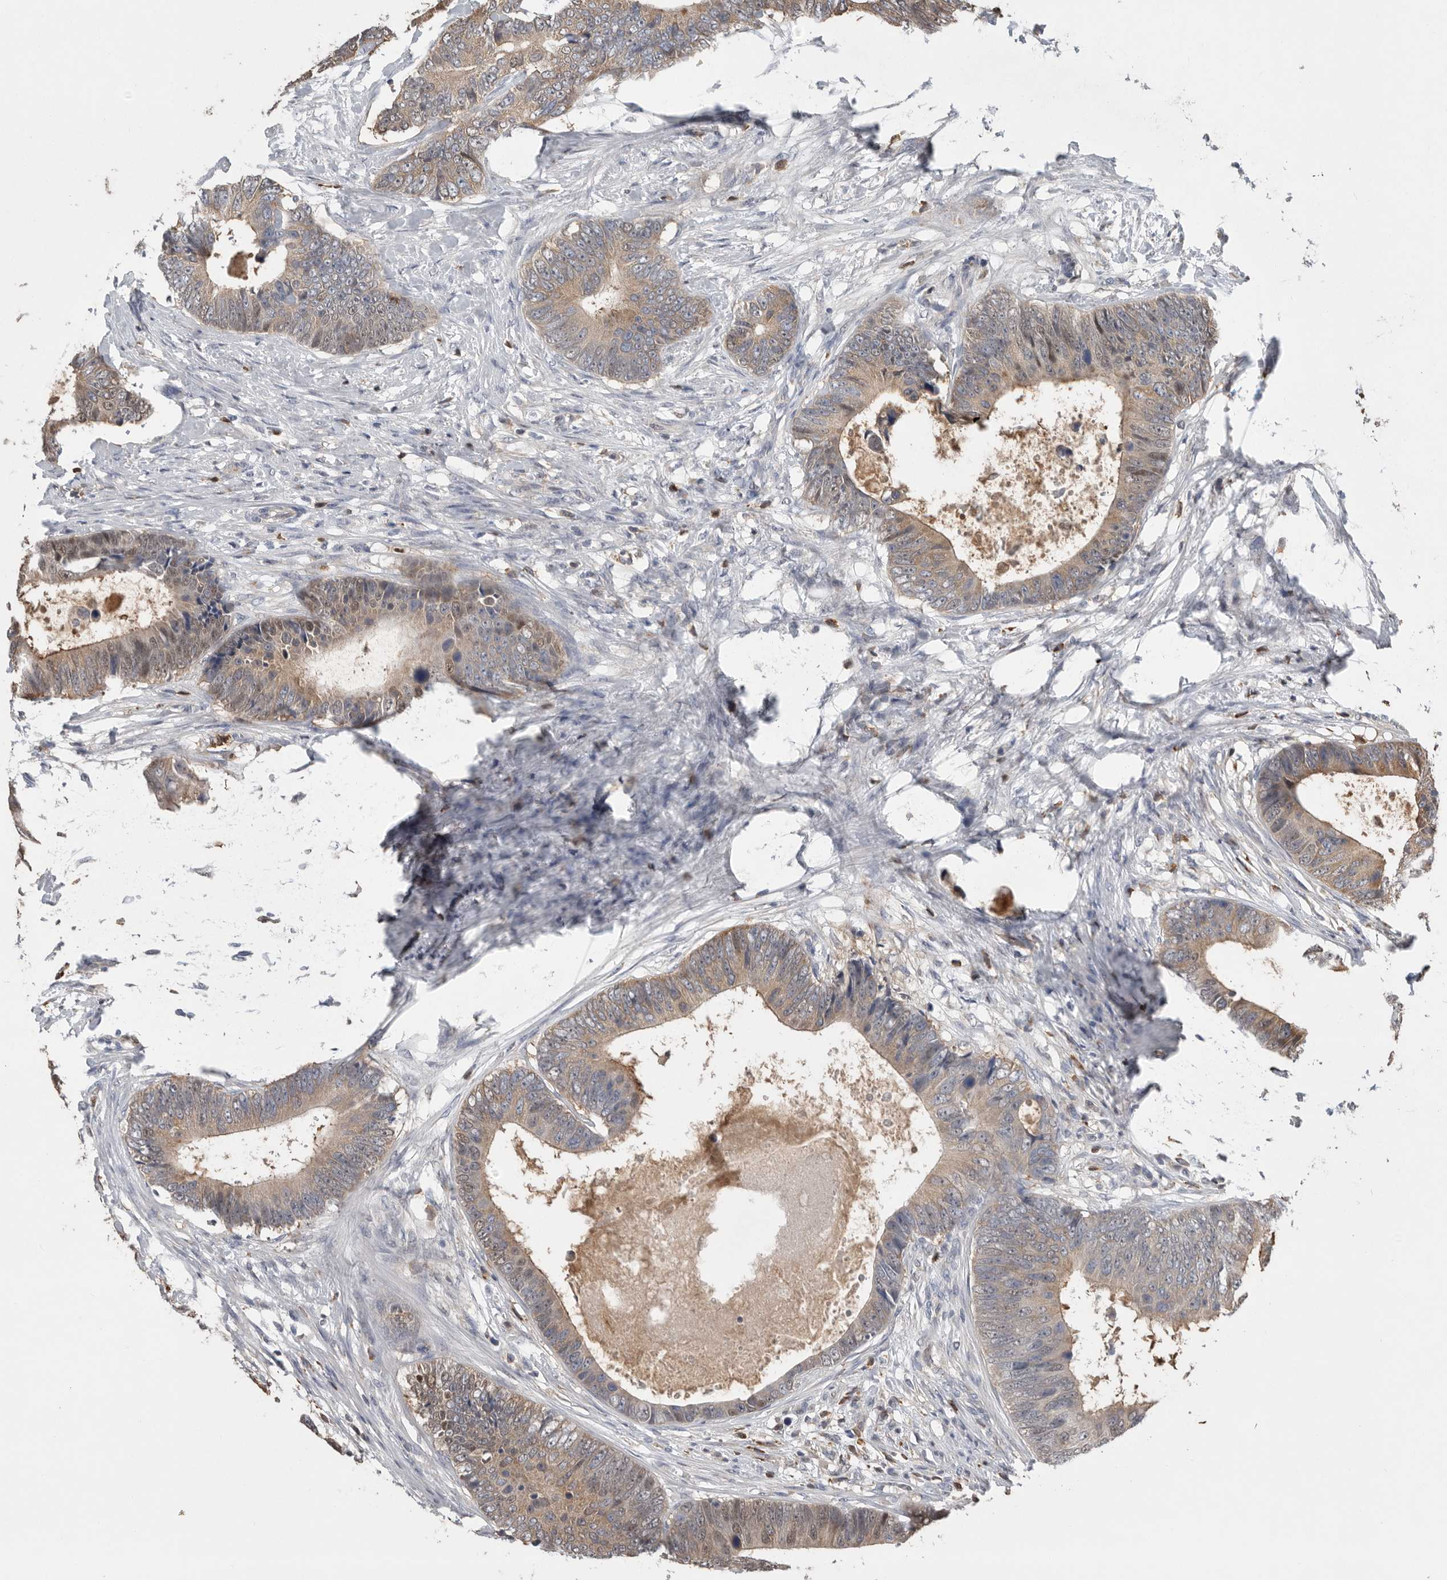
{"staining": {"intensity": "weak", "quantity": ">75%", "location": "cytoplasmic/membranous,nuclear"}, "tissue": "colorectal cancer", "cell_type": "Tumor cells", "image_type": "cancer", "snomed": [{"axis": "morphology", "description": "Adenocarcinoma, NOS"}, {"axis": "topography", "description": "Colon"}], "caption": "An image of colorectal cancer (adenocarcinoma) stained for a protein shows weak cytoplasmic/membranous and nuclear brown staining in tumor cells. (DAB (3,3'-diaminobenzidine) IHC with brightfield microscopy, high magnification).", "gene": "PDCD4", "patient": {"sex": "male", "age": 56}}